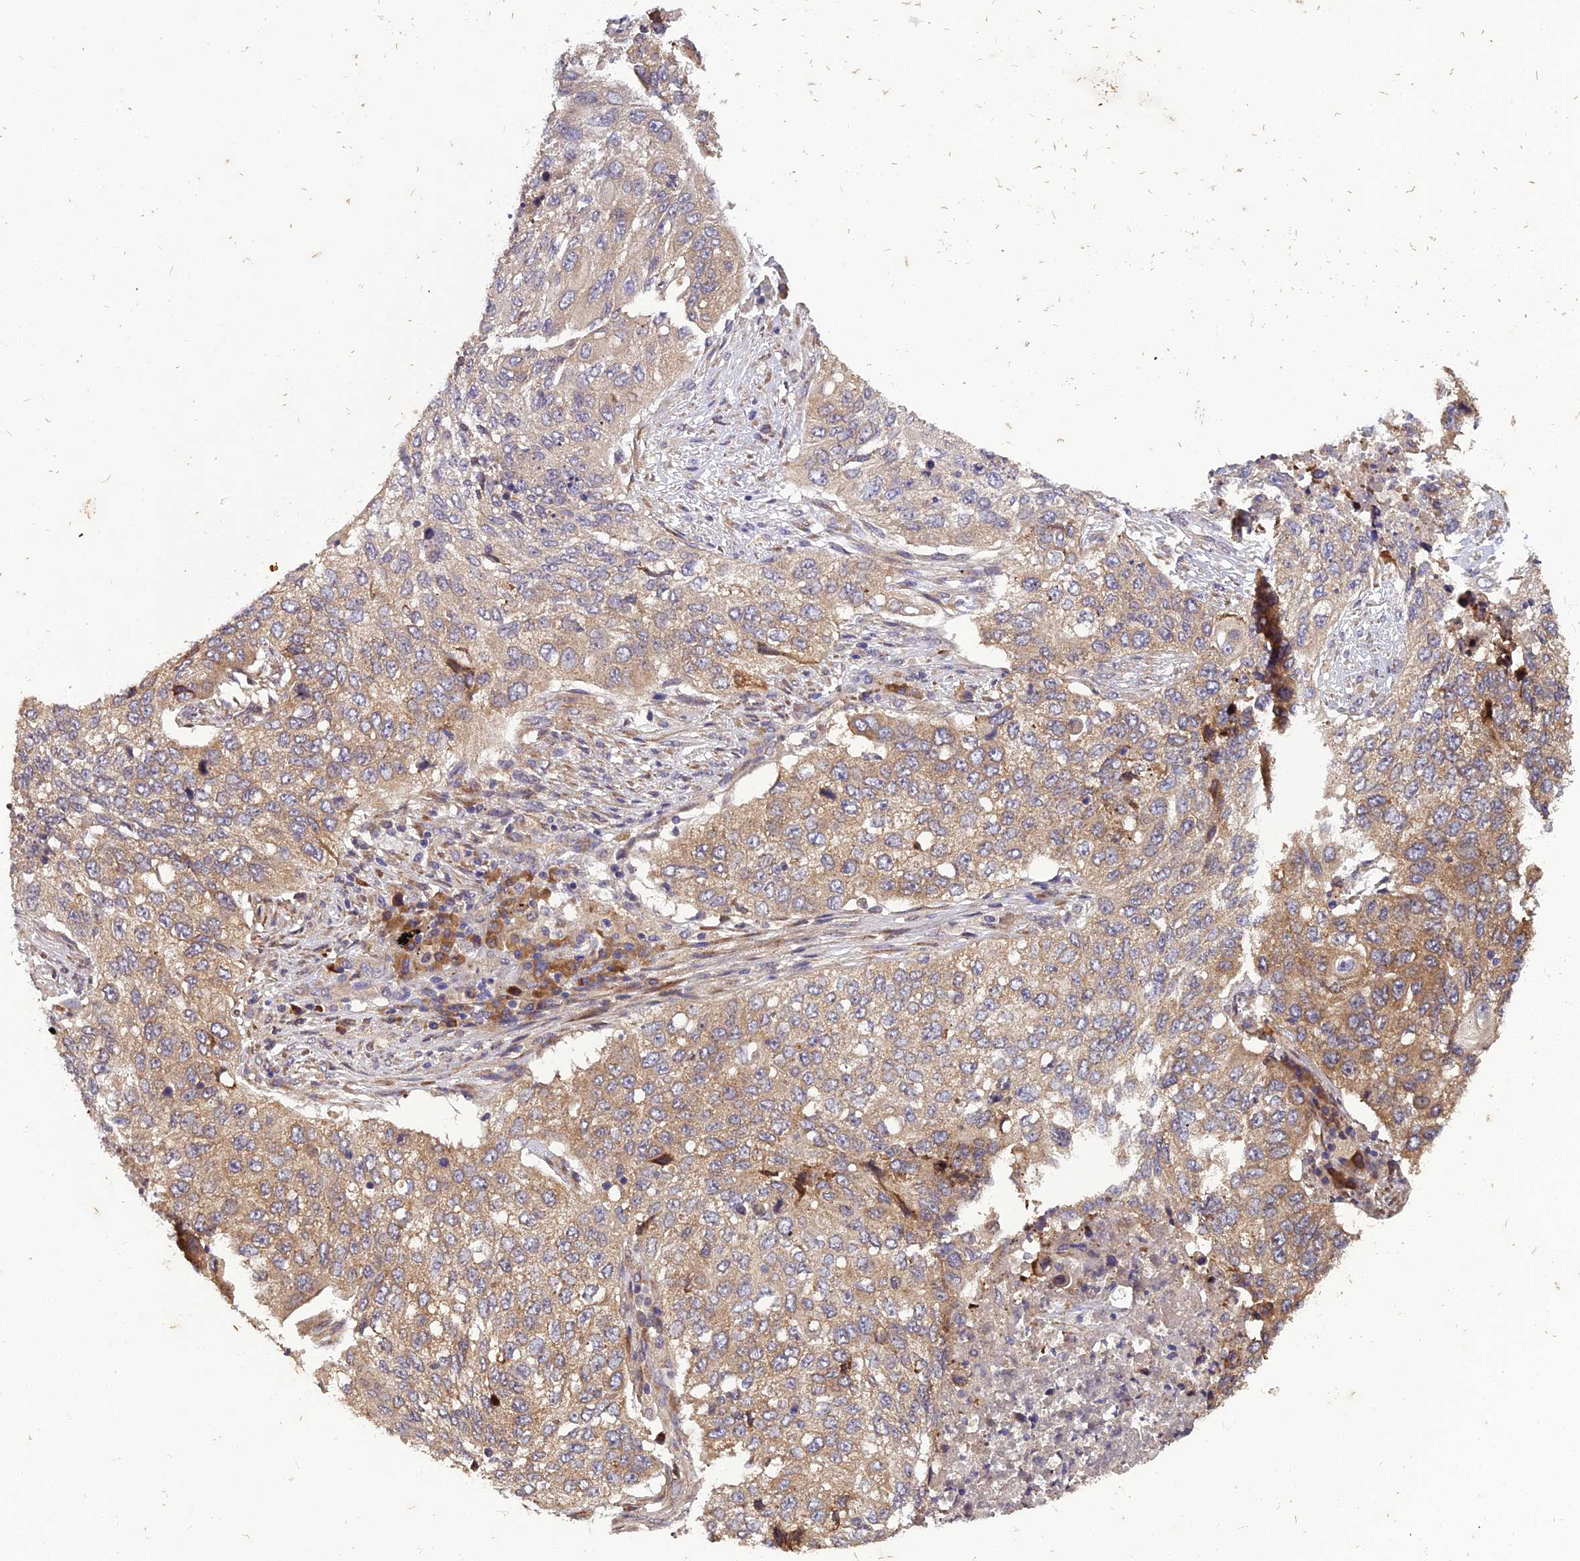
{"staining": {"intensity": "moderate", "quantity": ">75%", "location": "cytoplasmic/membranous"}, "tissue": "lung cancer", "cell_type": "Tumor cells", "image_type": "cancer", "snomed": [{"axis": "morphology", "description": "Squamous cell carcinoma, NOS"}, {"axis": "topography", "description": "Lung"}], "caption": "Tumor cells reveal medium levels of moderate cytoplasmic/membranous positivity in about >75% of cells in lung squamous cell carcinoma. Immunohistochemistry stains the protein of interest in brown and the nuclei are stained blue.", "gene": "CENPL", "patient": {"sex": "female", "age": 63}}